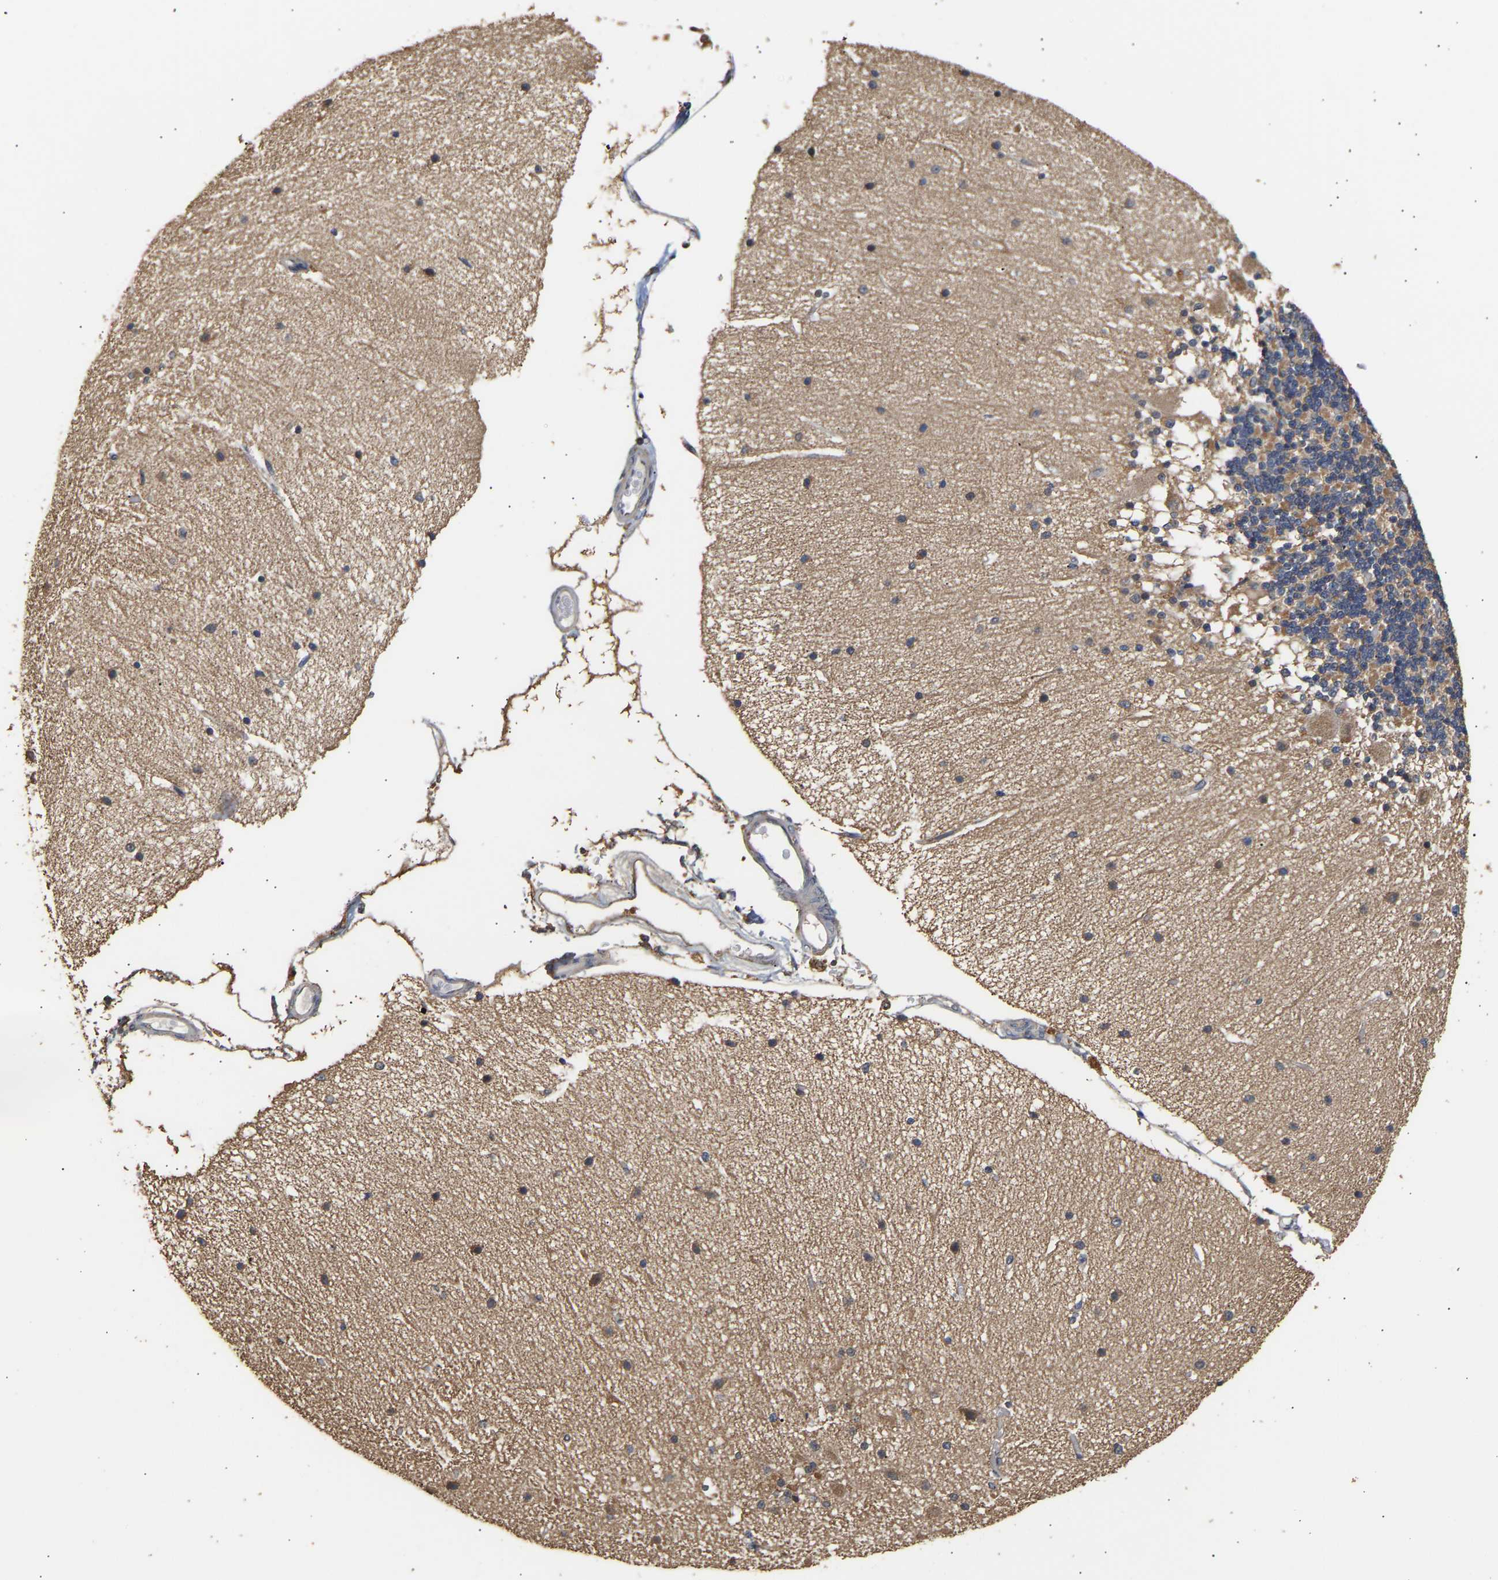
{"staining": {"intensity": "moderate", "quantity": ">75%", "location": "cytoplasmic/membranous"}, "tissue": "cerebellum", "cell_type": "Cells in granular layer", "image_type": "normal", "snomed": [{"axis": "morphology", "description": "Normal tissue, NOS"}, {"axis": "topography", "description": "Cerebellum"}], "caption": "There is medium levels of moderate cytoplasmic/membranous expression in cells in granular layer of normal cerebellum, as demonstrated by immunohistochemical staining (brown color).", "gene": "ZNF26", "patient": {"sex": "female", "age": 54}}